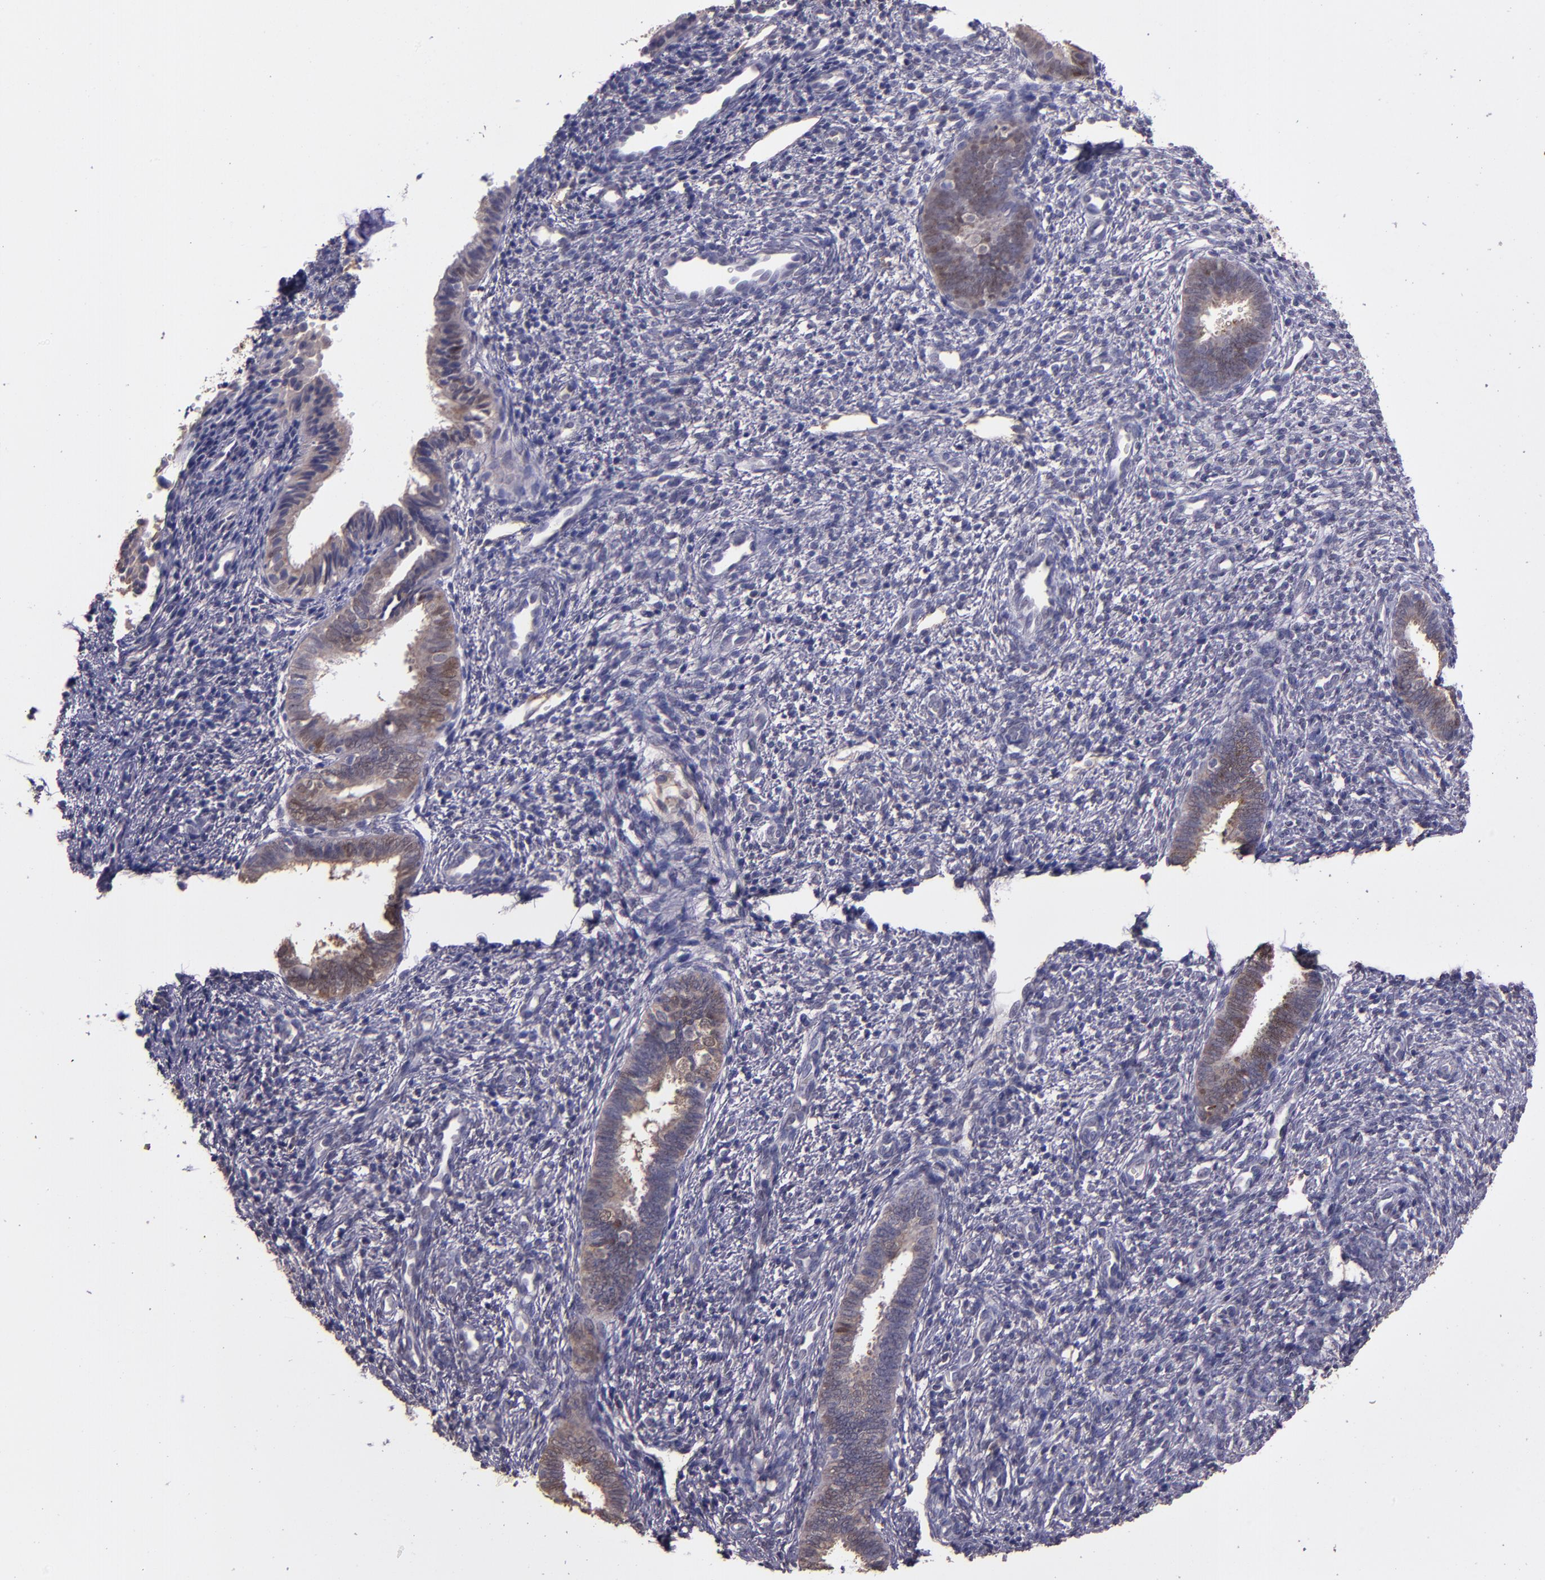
{"staining": {"intensity": "negative", "quantity": "none", "location": "none"}, "tissue": "endometrium", "cell_type": "Cells in endometrial stroma", "image_type": "normal", "snomed": [{"axis": "morphology", "description": "Normal tissue, NOS"}, {"axis": "topography", "description": "Endometrium"}], "caption": "This is a micrograph of immunohistochemistry staining of benign endometrium, which shows no staining in cells in endometrial stroma. (DAB immunohistochemistry (IHC) with hematoxylin counter stain).", "gene": "PAPPA", "patient": {"sex": "female", "age": 27}}